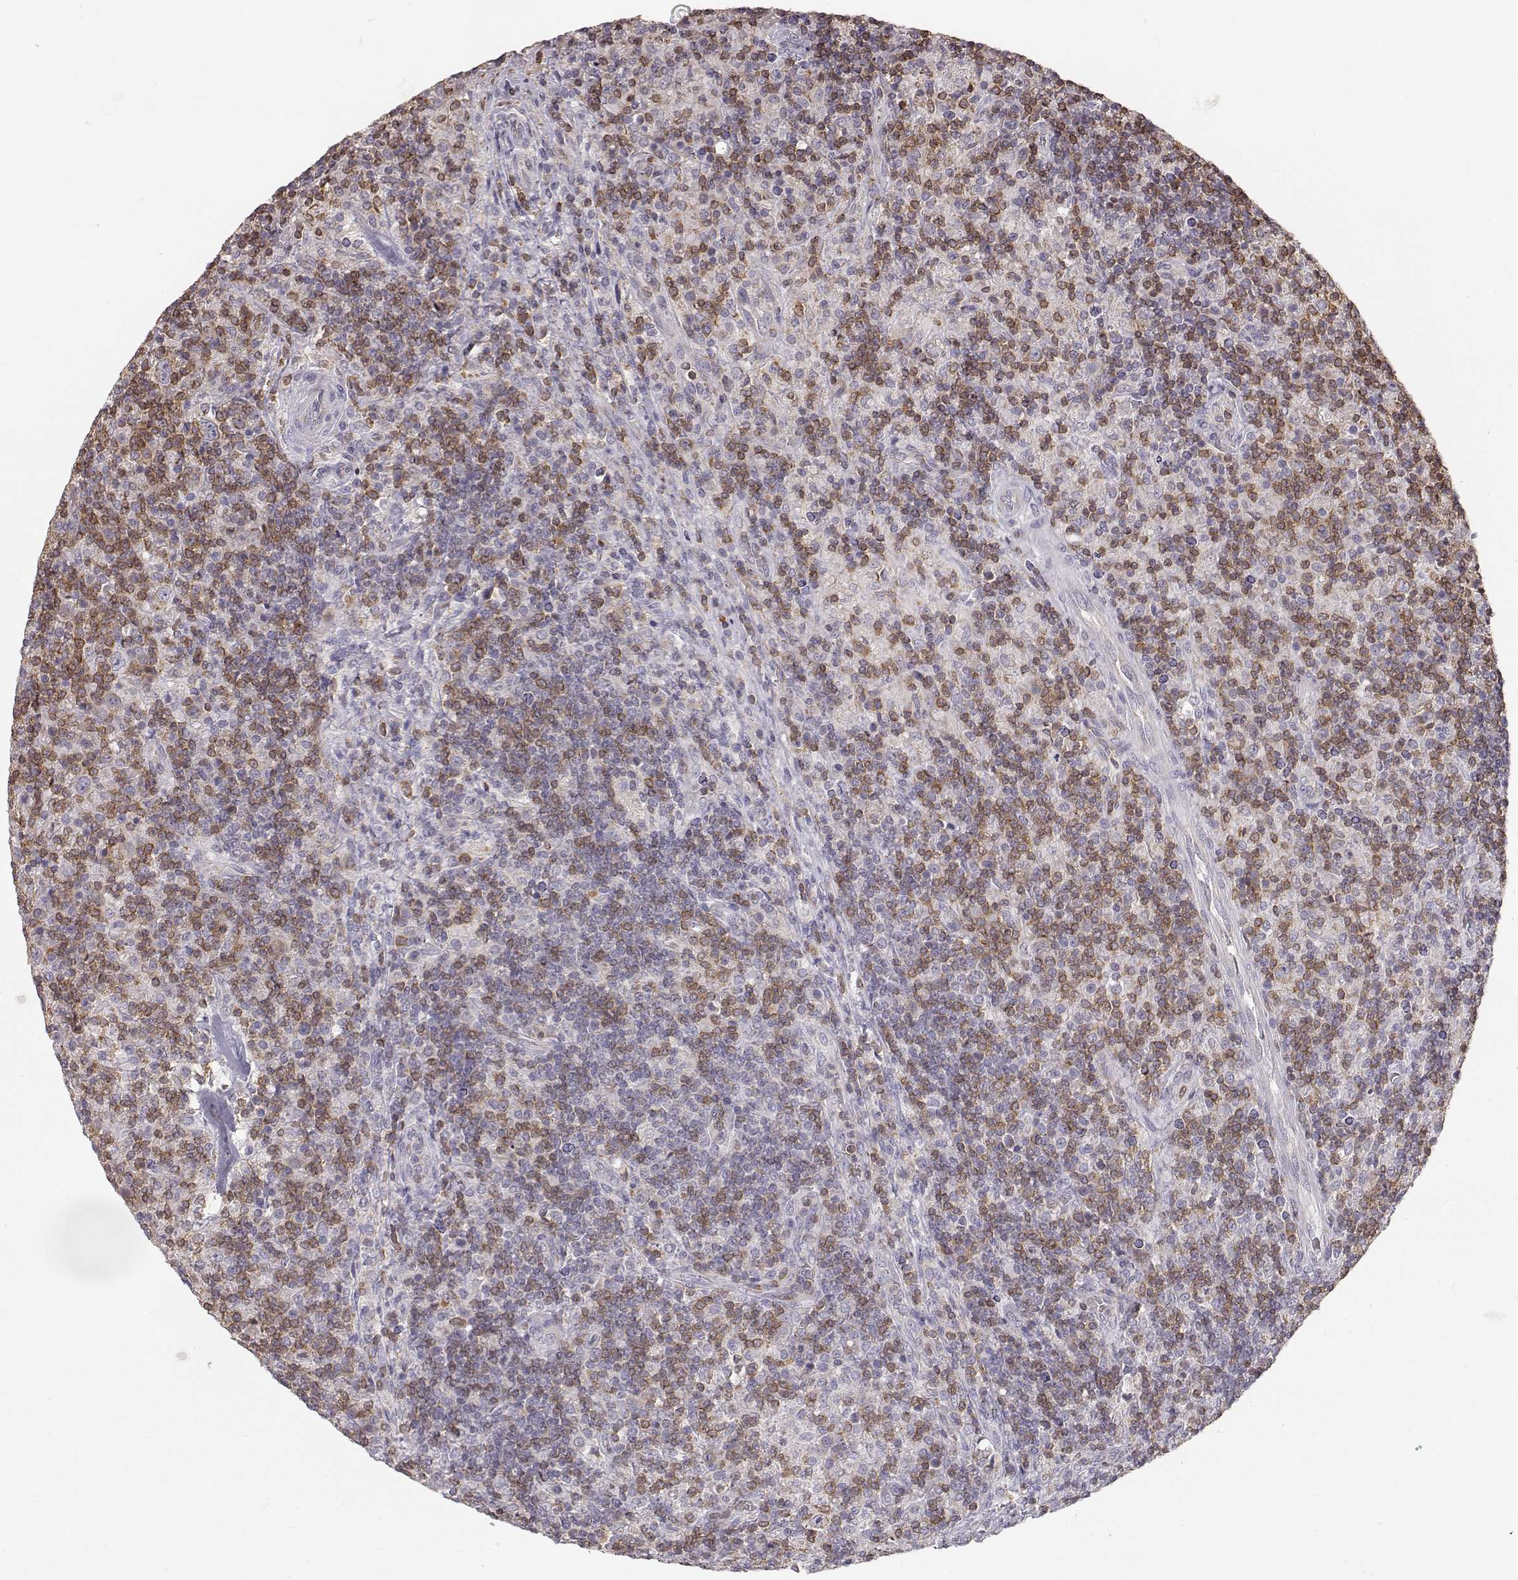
{"staining": {"intensity": "negative", "quantity": "none", "location": "none"}, "tissue": "lymphoma", "cell_type": "Tumor cells", "image_type": "cancer", "snomed": [{"axis": "morphology", "description": "Hodgkin's disease, NOS"}, {"axis": "topography", "description": "Lymph node"}], "caption": "Immunohistochemistry of Hodgkin's disease reveals no positivity in tumor cells.", "gene": "GRAP2", "patient": {"sex": "male", "age": 70}}